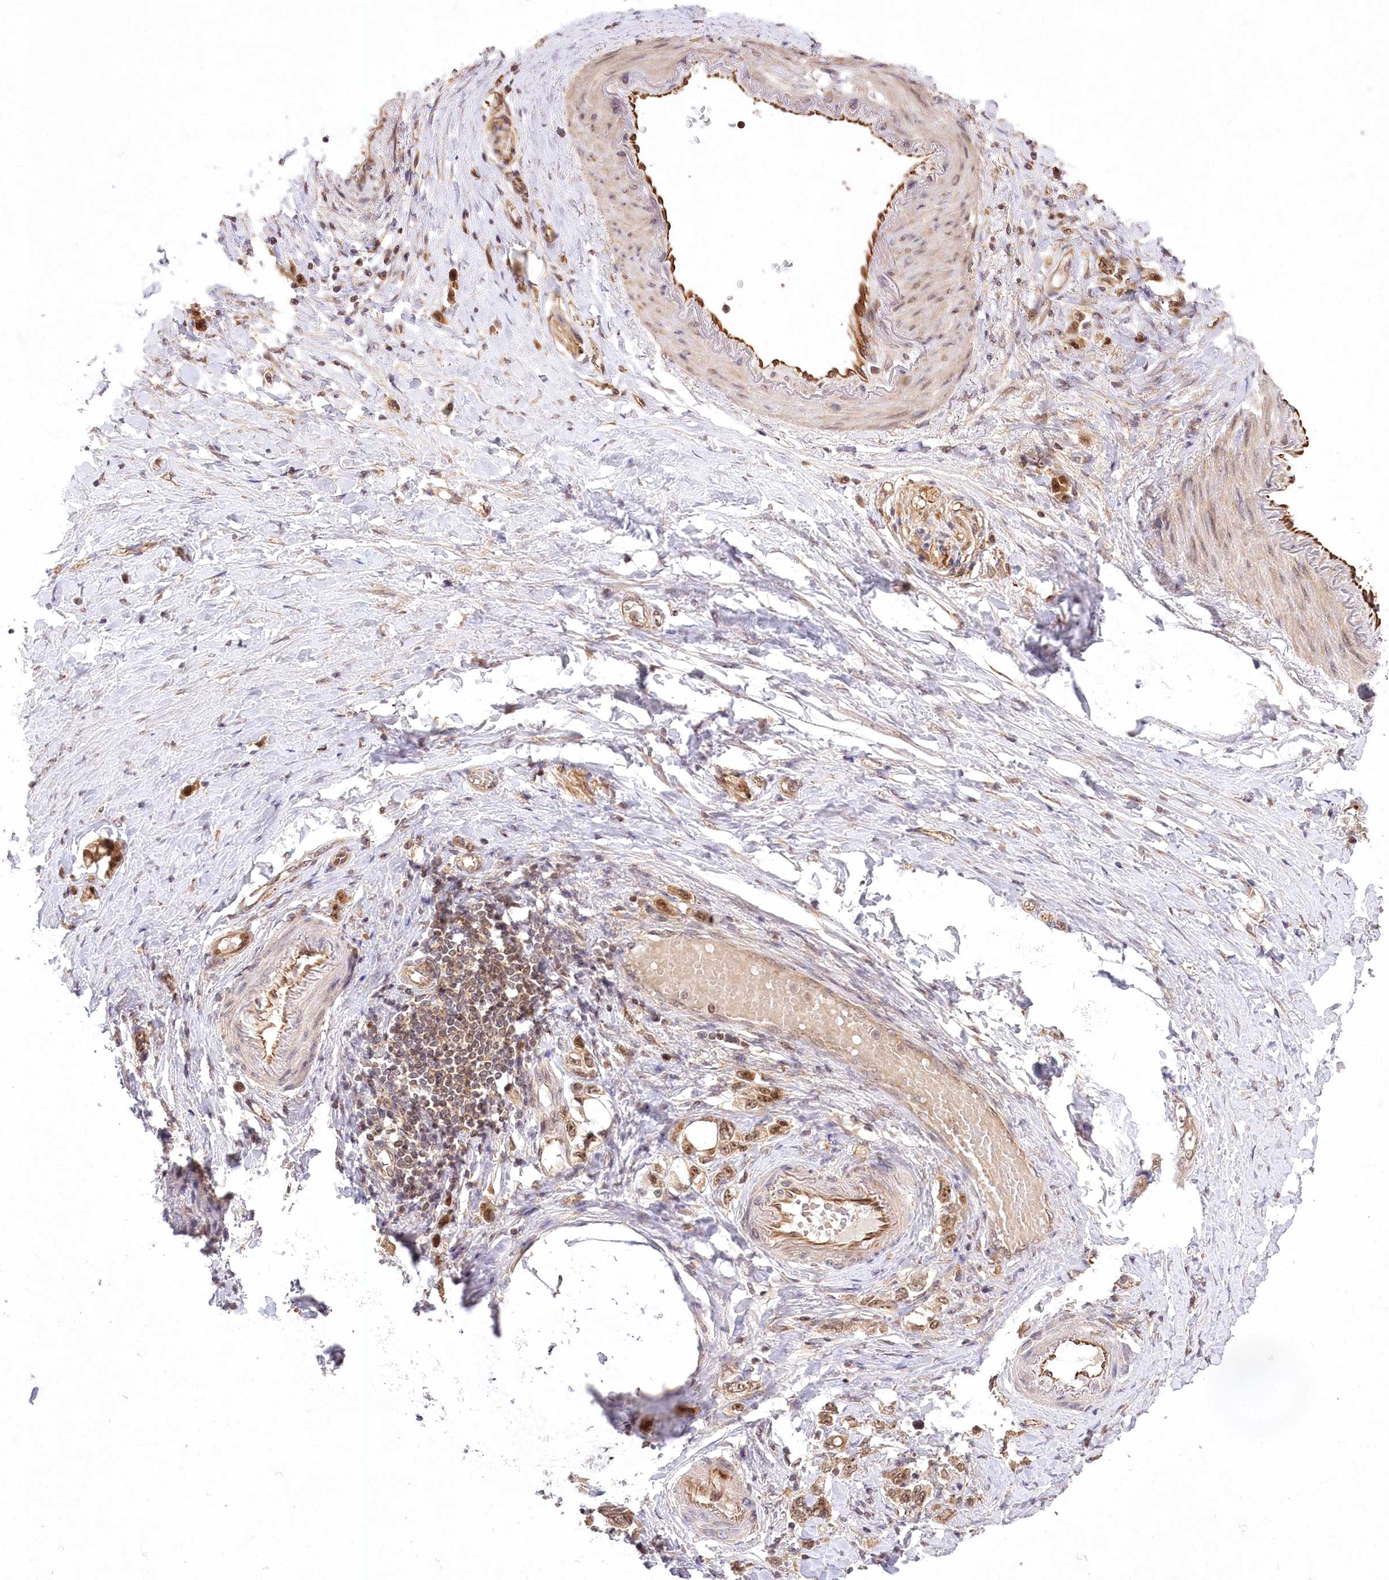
{"staining": {"intensity": "moderate", "quantity": ">75%", "location": "cytoplasmic/membranous,nuclear"}, "tissue": "stomach cancer", "cell_type": "Tumor cells", "image_type": "cancer", "snomed": [{"axis": "morphology", "description": "Adenocarcinoma, NOS"}, {"axis": "topography", "description": "Stomach"}], "caption": "Stomach cancer stained for a protein displays moderate cytoplasmic/membranous and nuclear positivity in tumor cells.", "gene": "SERGEF", "patient": {"sex": "female", "age": 65}}